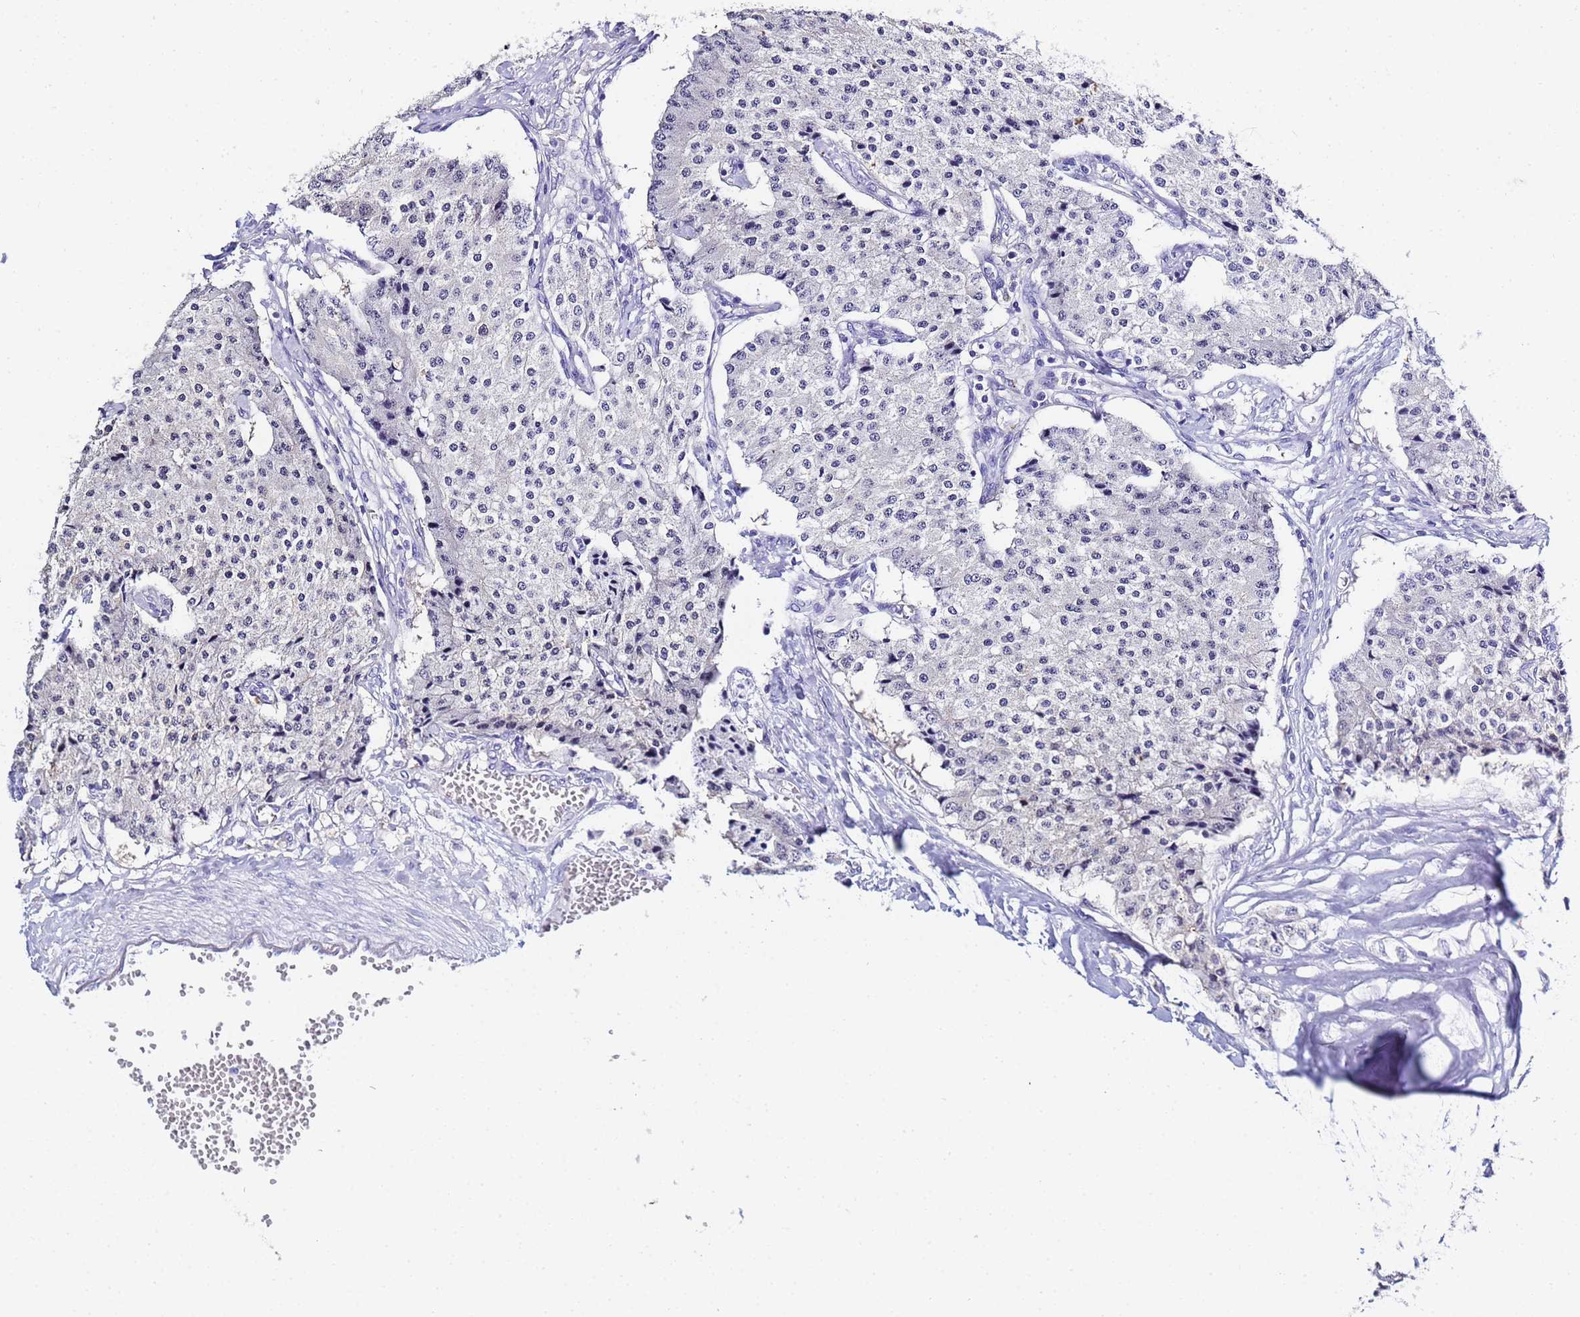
{"staining": {"intensity": "weak", "quantity": "<25%", "location": "nuclear"}, "tissue": "carcinoid", "cell_type": "Tumor cells", "image_type": "cancer", "snomed": [{"axis": "morphology", "description": "Carcinoid, malignant, NOS"}, {"axis": "topography", "description": "Colon"}], "caption": "An IHC image of carcinoid is shown. There is no staining in tumor cells of carcinoid.", "gene": "ACTL6B", "patient": {"sex": "female", "age": 52}}